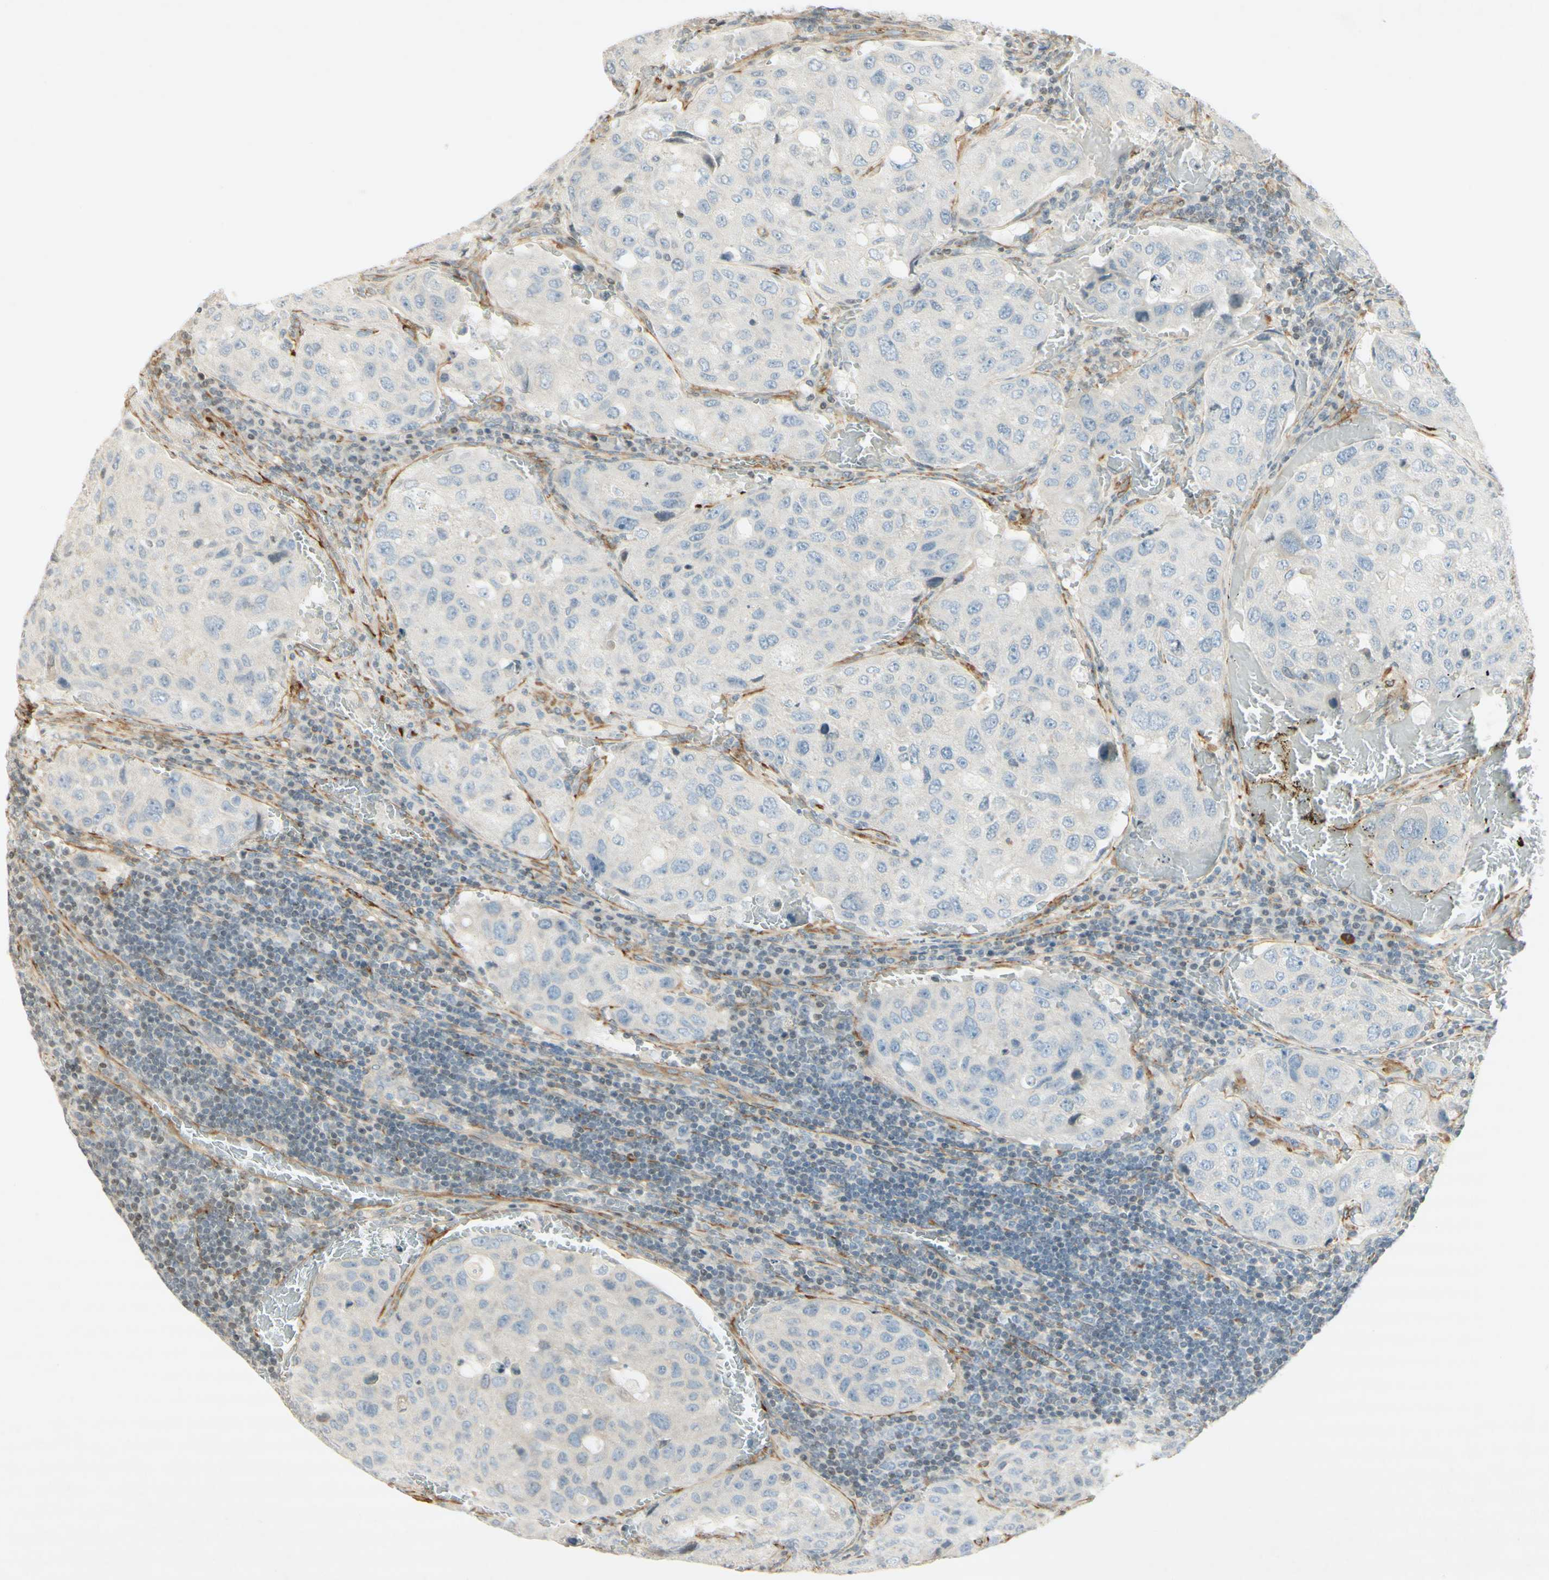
{"staining": {"intensity": "negative", "quantity": "none", "location": "none"}, "tissue": "urothelial cancer", "cell_type": "Tumor cells", "image_type": "cancer", "snomed": [{"axis": "morphology", "description": "Urothelial carcinoma, High grade"}, {"axis": "topography", "description": "Lymph node"}, {"axis": "topography", "description": "Urinary bladder"}], "caption": "Tumor cells are negative for protein expression in human urothelial carcinoma (high-grade).", "gene": "MAP1B", "patient": {"sex": "male", "age": 51}}